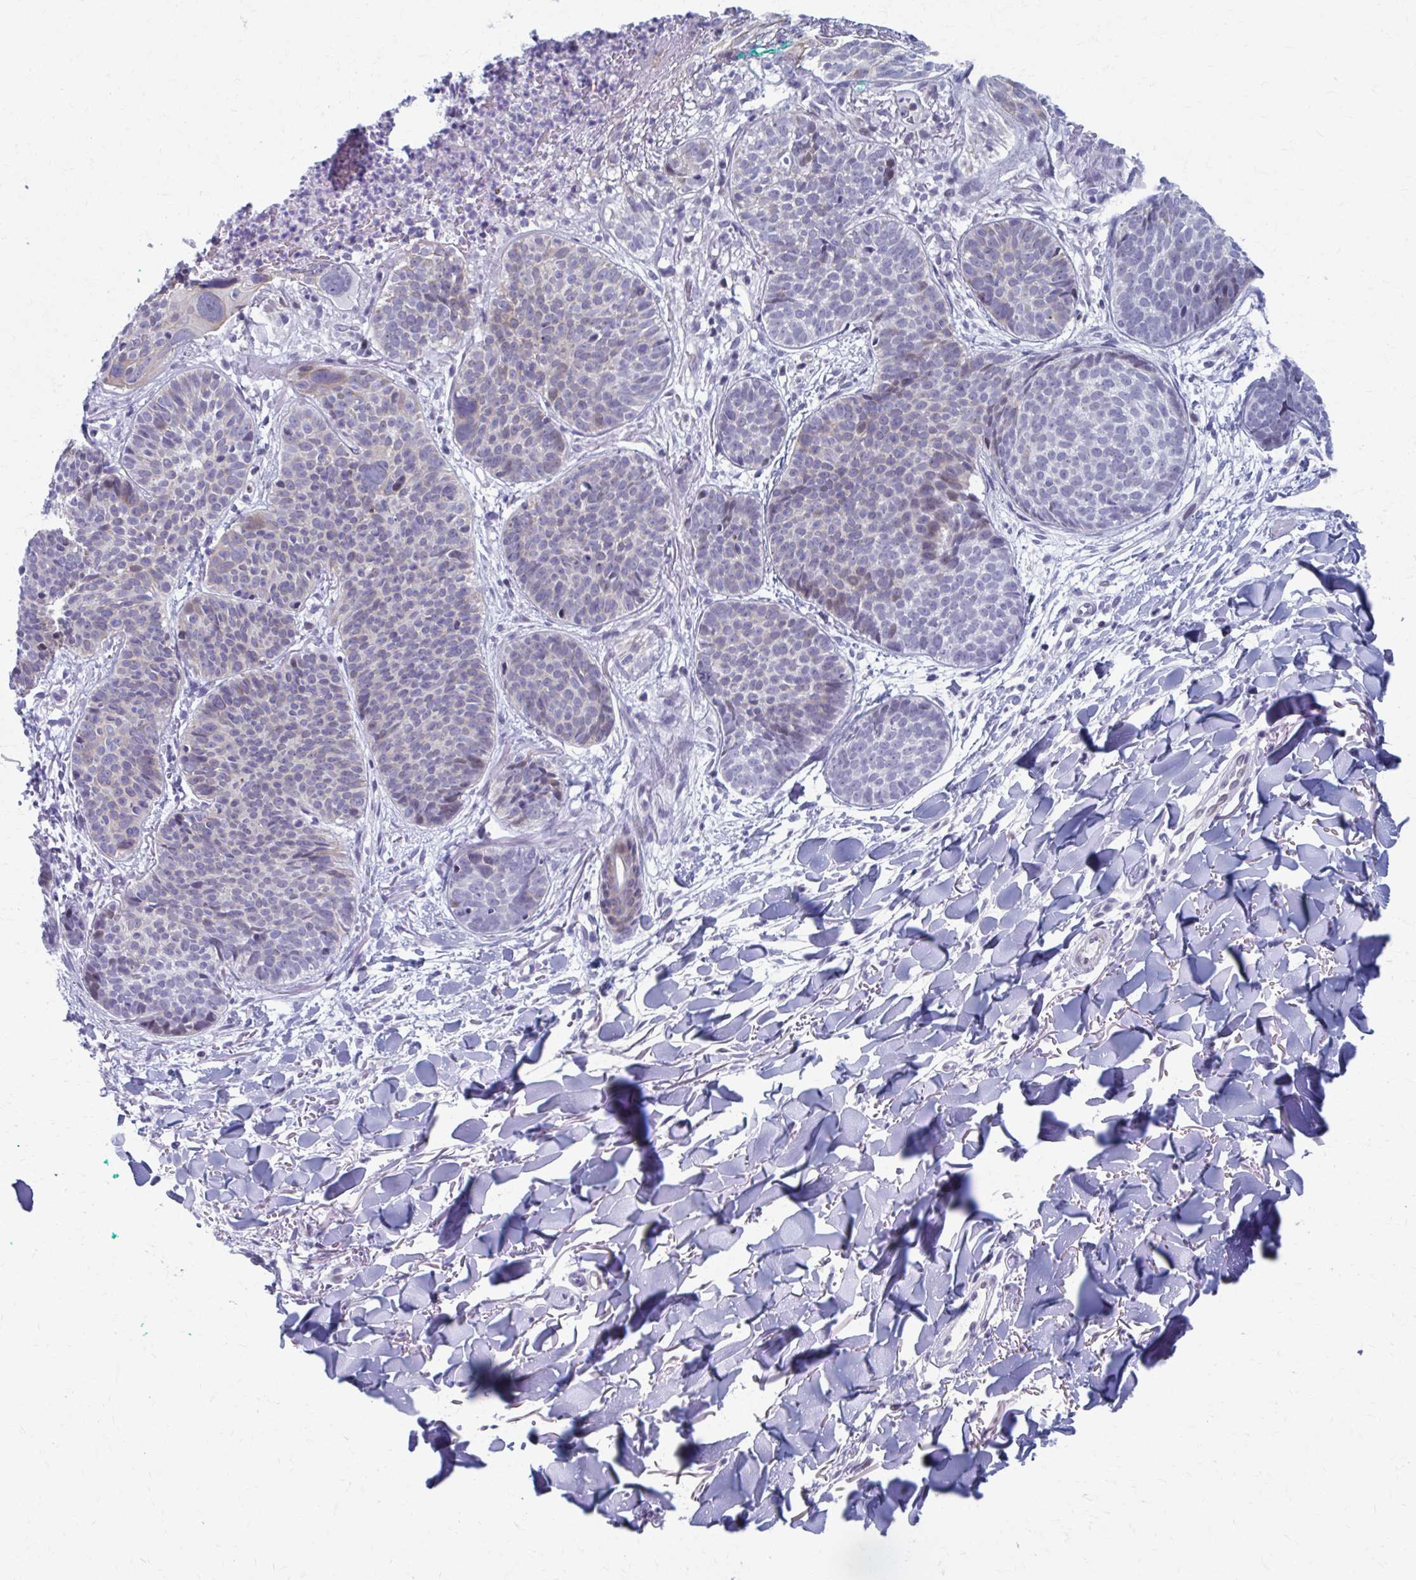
{"staining": {"intensity": "negative", "quantity": "none", "location": "none"}, "tissue": "skin cancer", "cell_type": "Tumor cells", "image_type": "cancer", "snomed": [{"axis": "morphology", "description": "Basal cell carcinoma"}, {"axis": "topography", "description": "Skin"}, {"axis": "topography", "description": "Skin of neck"}, {"axis": "topography", "description": "Skin of shoulder"}, {"axis": "topography", "description": "Skin of back"}], "caption": "Tumor cells are negative for protein expression in human skin cancer.", "gene": "ABHD16B", "patient": {"sex": "male", "age": 80}}